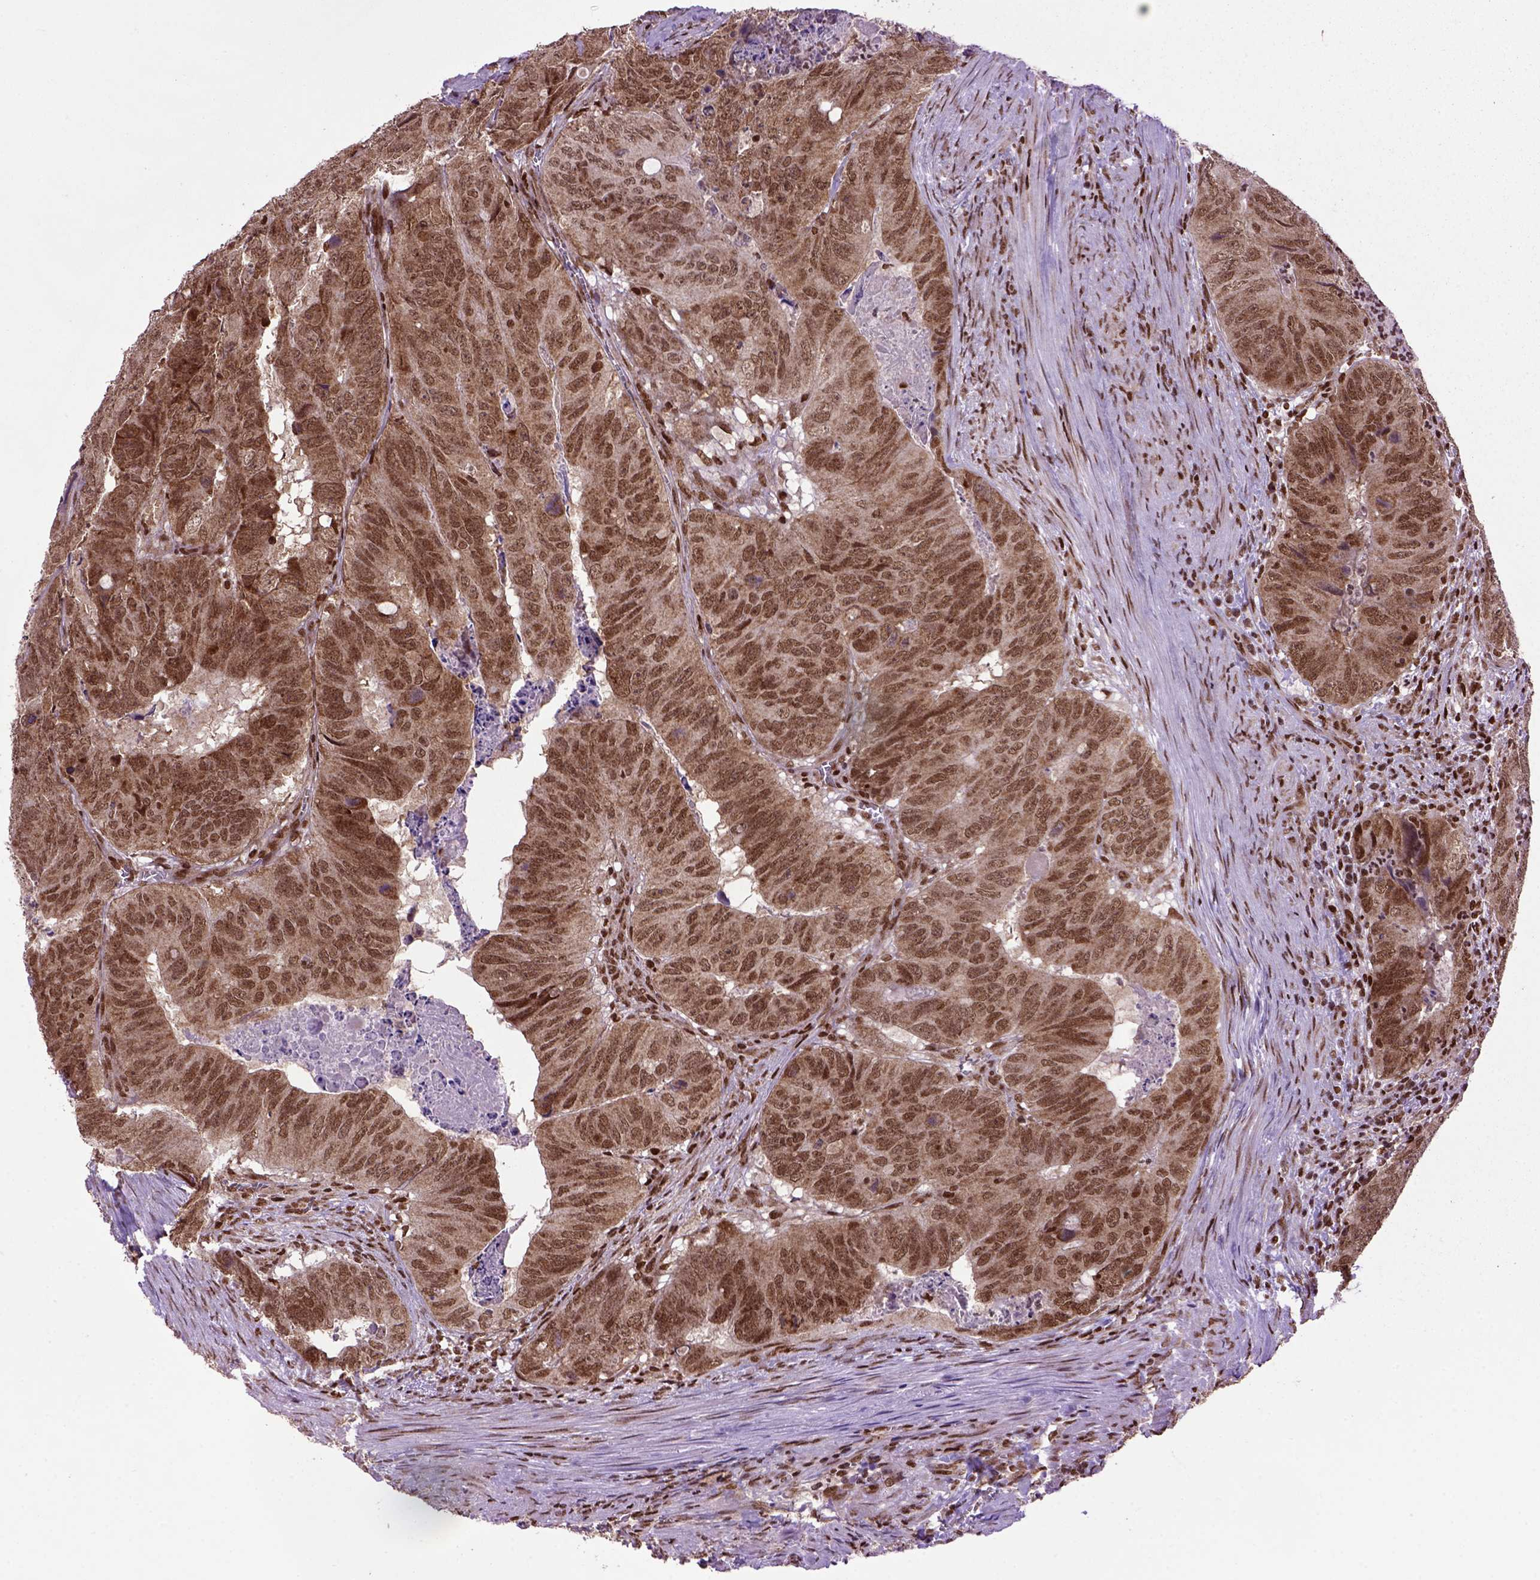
{"staining": {"intensity": "strong", "quantity": ">75%", "location": "cytoplasmic/membranous,nuclear"}, "tissue": "colorectal cancer", "cell_type": "Tumor cells", "image_type": "cancer", "snomed": [{"axis": "morphology", "description": "Adenocarcinoma, NOS"}, {"axis": "topography", "description": "Colon"}], "caption": "Immunohistochemistry (IHC) staining of adenocarcinoma (colorectal), which demonstrates high levels of strong cytoplasmic/membranous and nuclear expression in approximately >75% of tumor cells indicating strong cytoplasmic/membranous and nuclear protein positivity. The staining was performed using DAB (3,3'-diaminobenzidine) (brown) for protein detection and nuclei were counterstained in hematoxylin (blue).", "gene": "CELF1", "patient": {"sex": "male", "age": 79}}